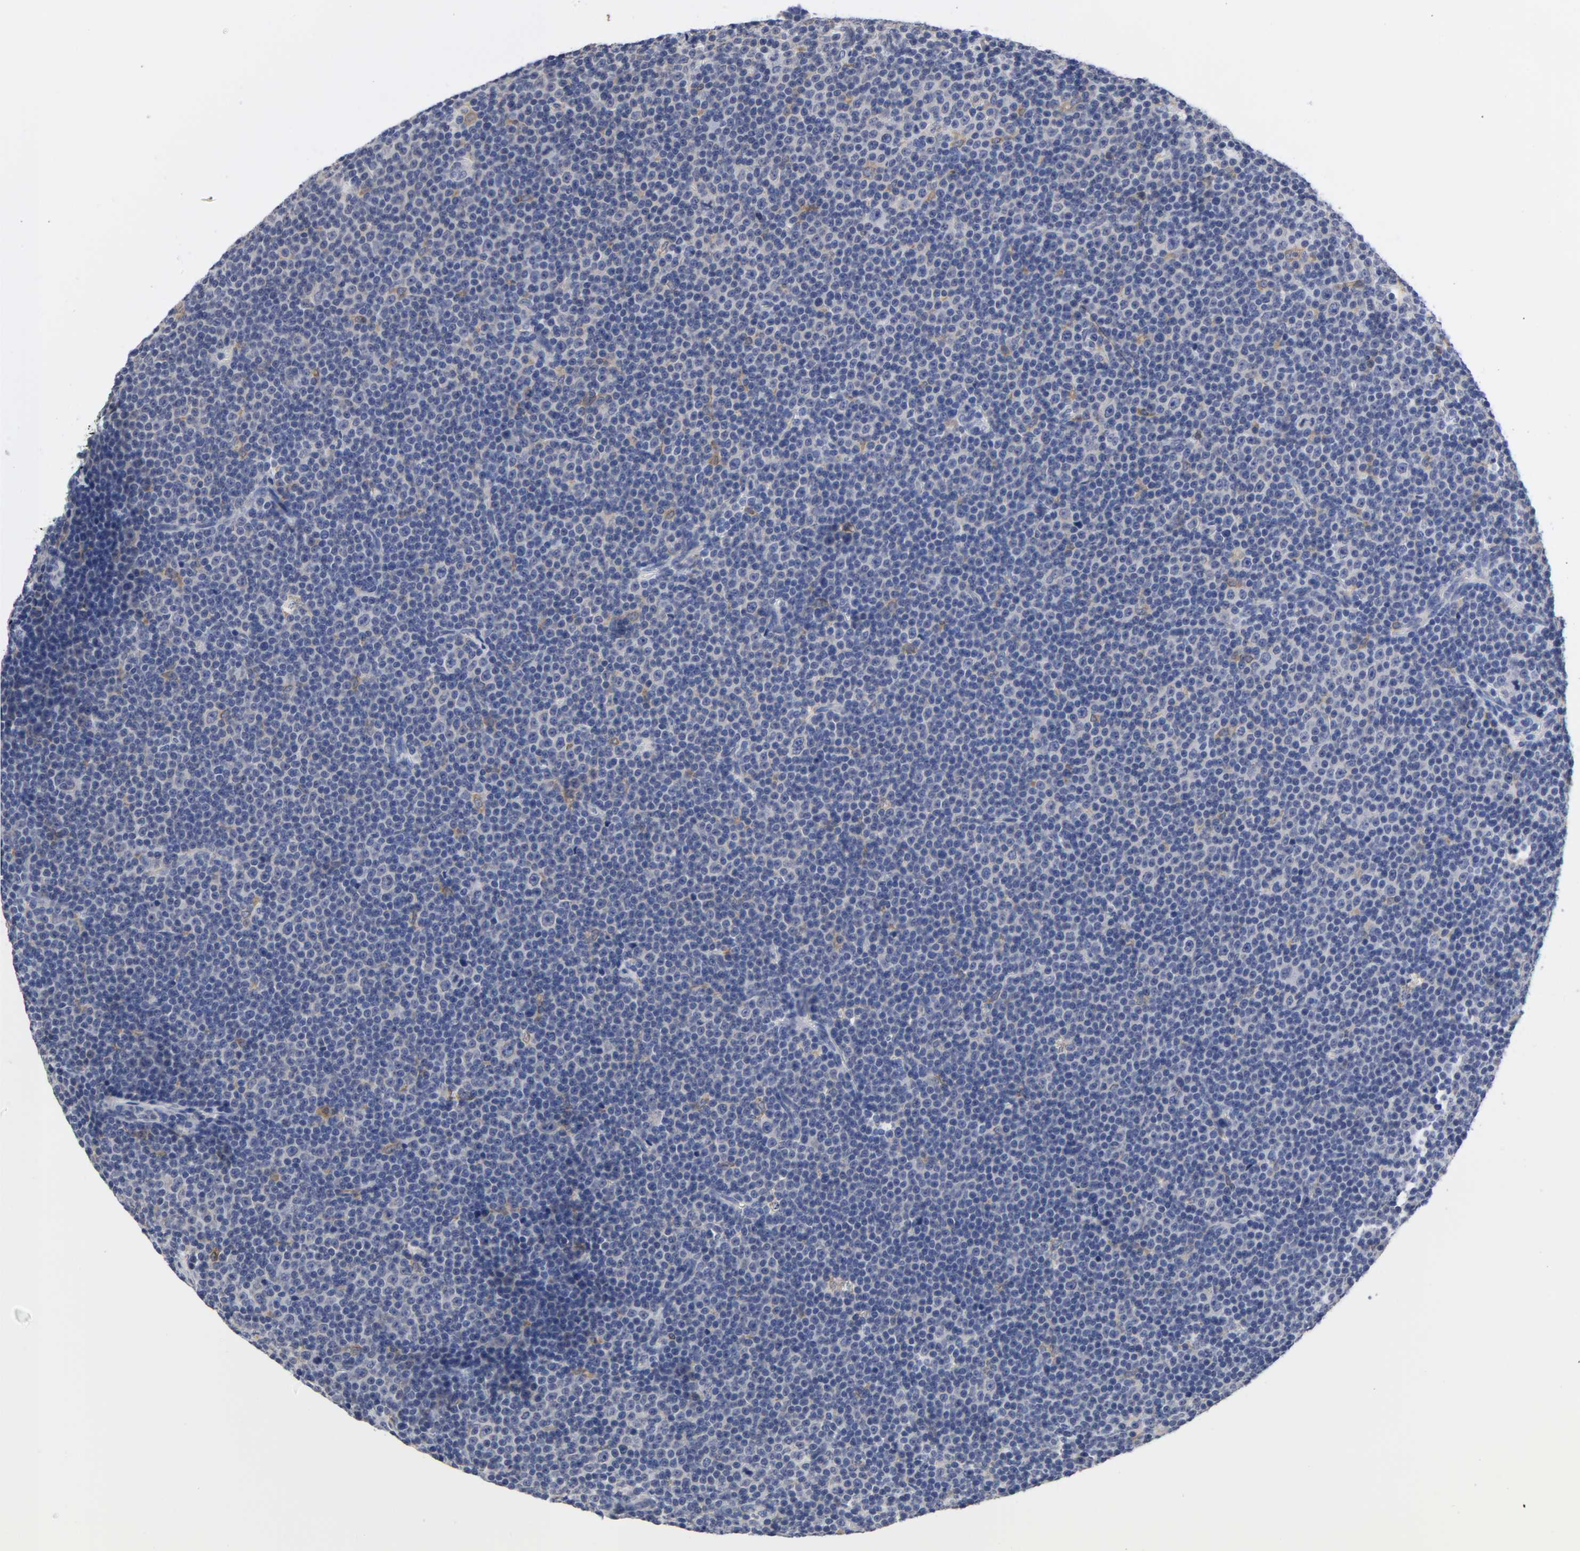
{"staining": {"intensity": "weak", "quantity": "<25%", "location": "cytoplasmic/membranous"}, "tissue": "lymphoma", "cell_type": "Tumor cells", "image_type": "cancer", "snomed": [{"axis": "morphology", "description": "Malignant lymphoma, non-Hodgkin's type, Low grade"}, {"axis": "topography", "description": "Lymph node"}], "caption": "High magnification brightfield microscopy of lymphoma stained with DAB (brown) and counterstained with hematoxylin (blue): tumor cells show no significant expression.", "gene": "HCK", "patient": {"sex": "female", "age": 67}}